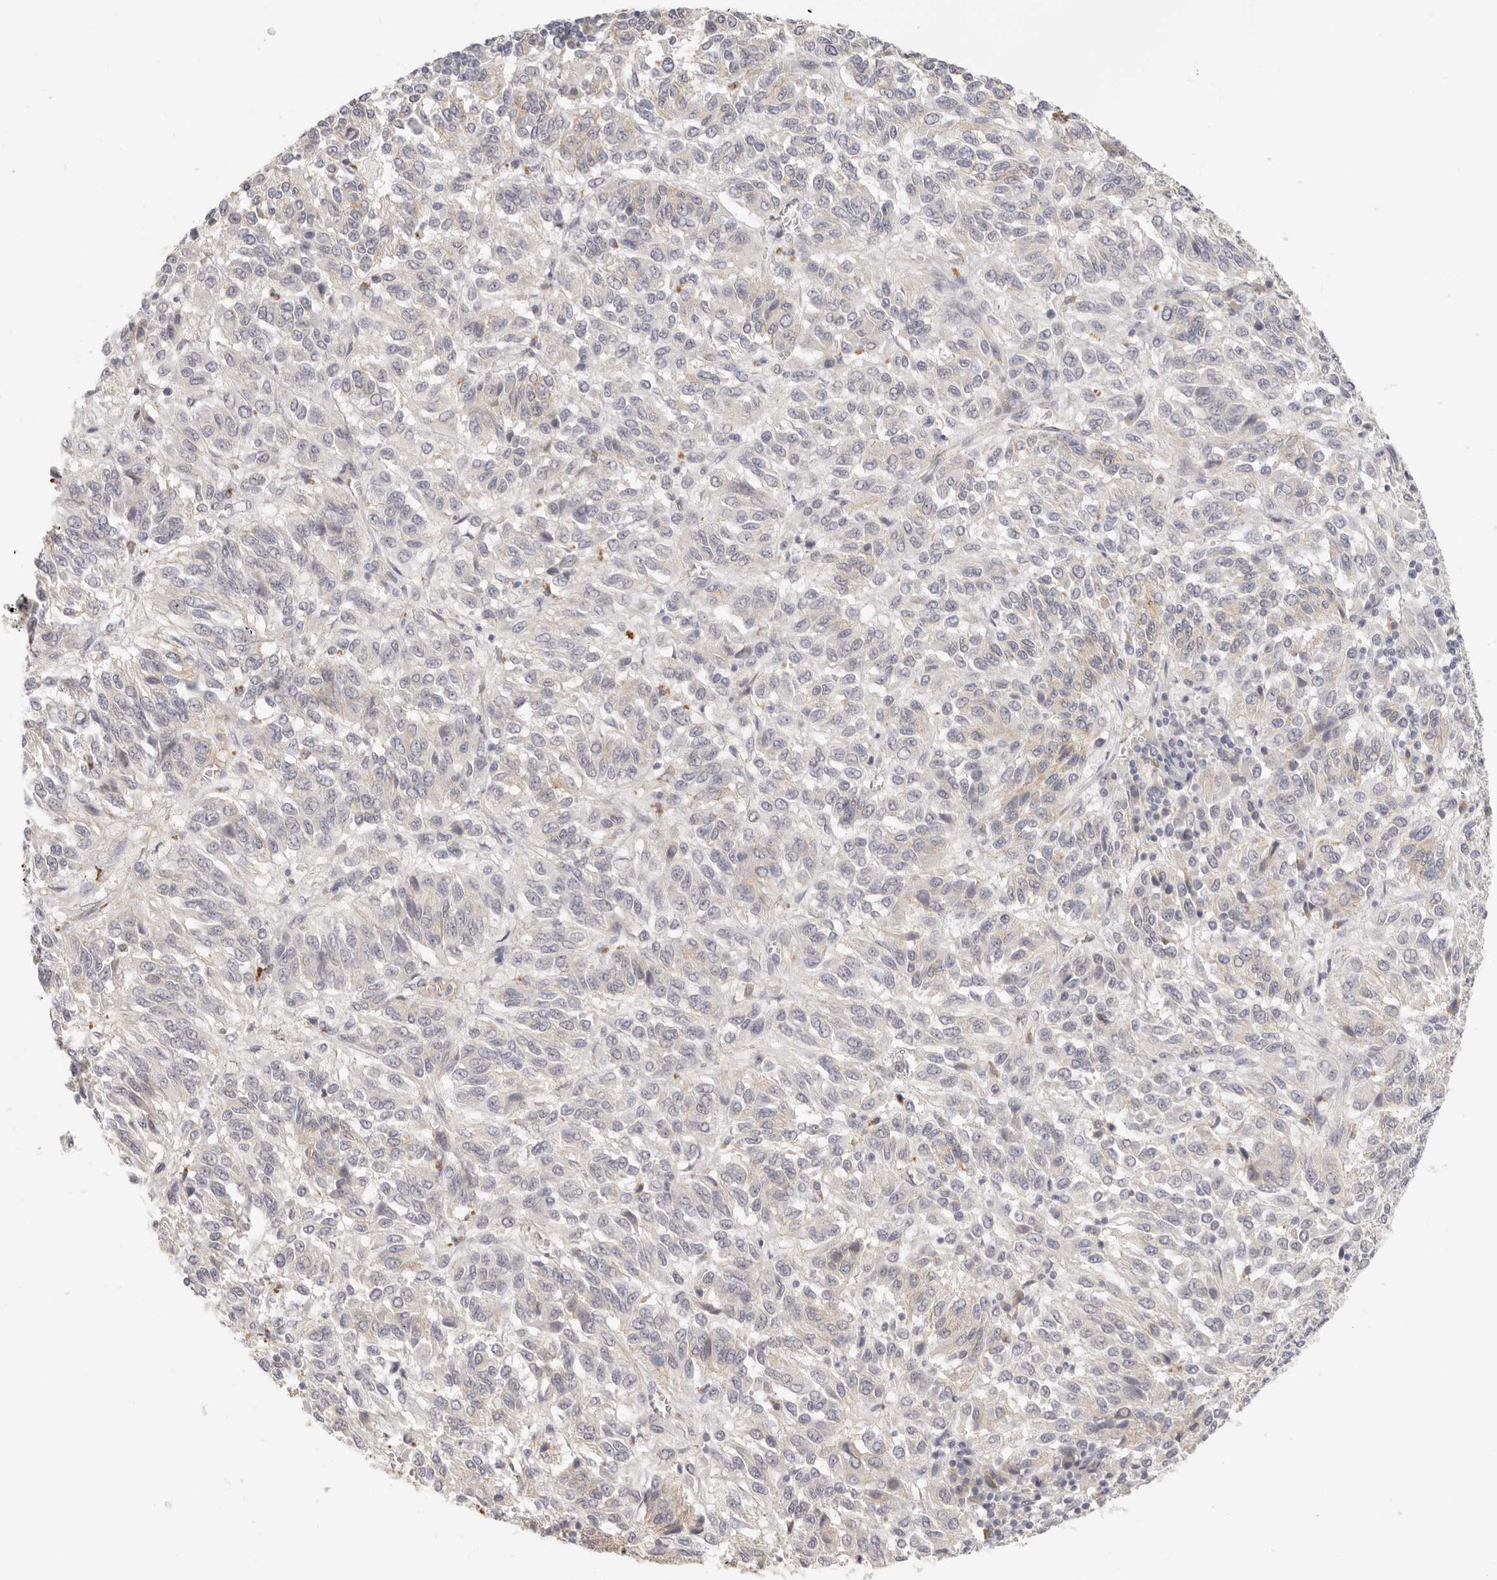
{"staining": {"intensity": "negative", "quantity": "none", "location": "none"}, "tissue": "melanoma", "cell_type": "Tumor cells", "image_type": "cancer", "snomed": [{"axis": "morphology", "description": "Malignant melanoma, Metastatic site"}, {"axis": "topography", "description": "Lung"}], "caption": "Immunohistochemistry of malignant melanoma (metastatic site) shows no positivity in tumor cells. (Brightfield microscopy of DAB (3,3'-diaminobenzidine) immunohistochemistry (IHC) at high magnification).", "gene": "ANXA9", "patient": {"sex": "male", "age": 64}}